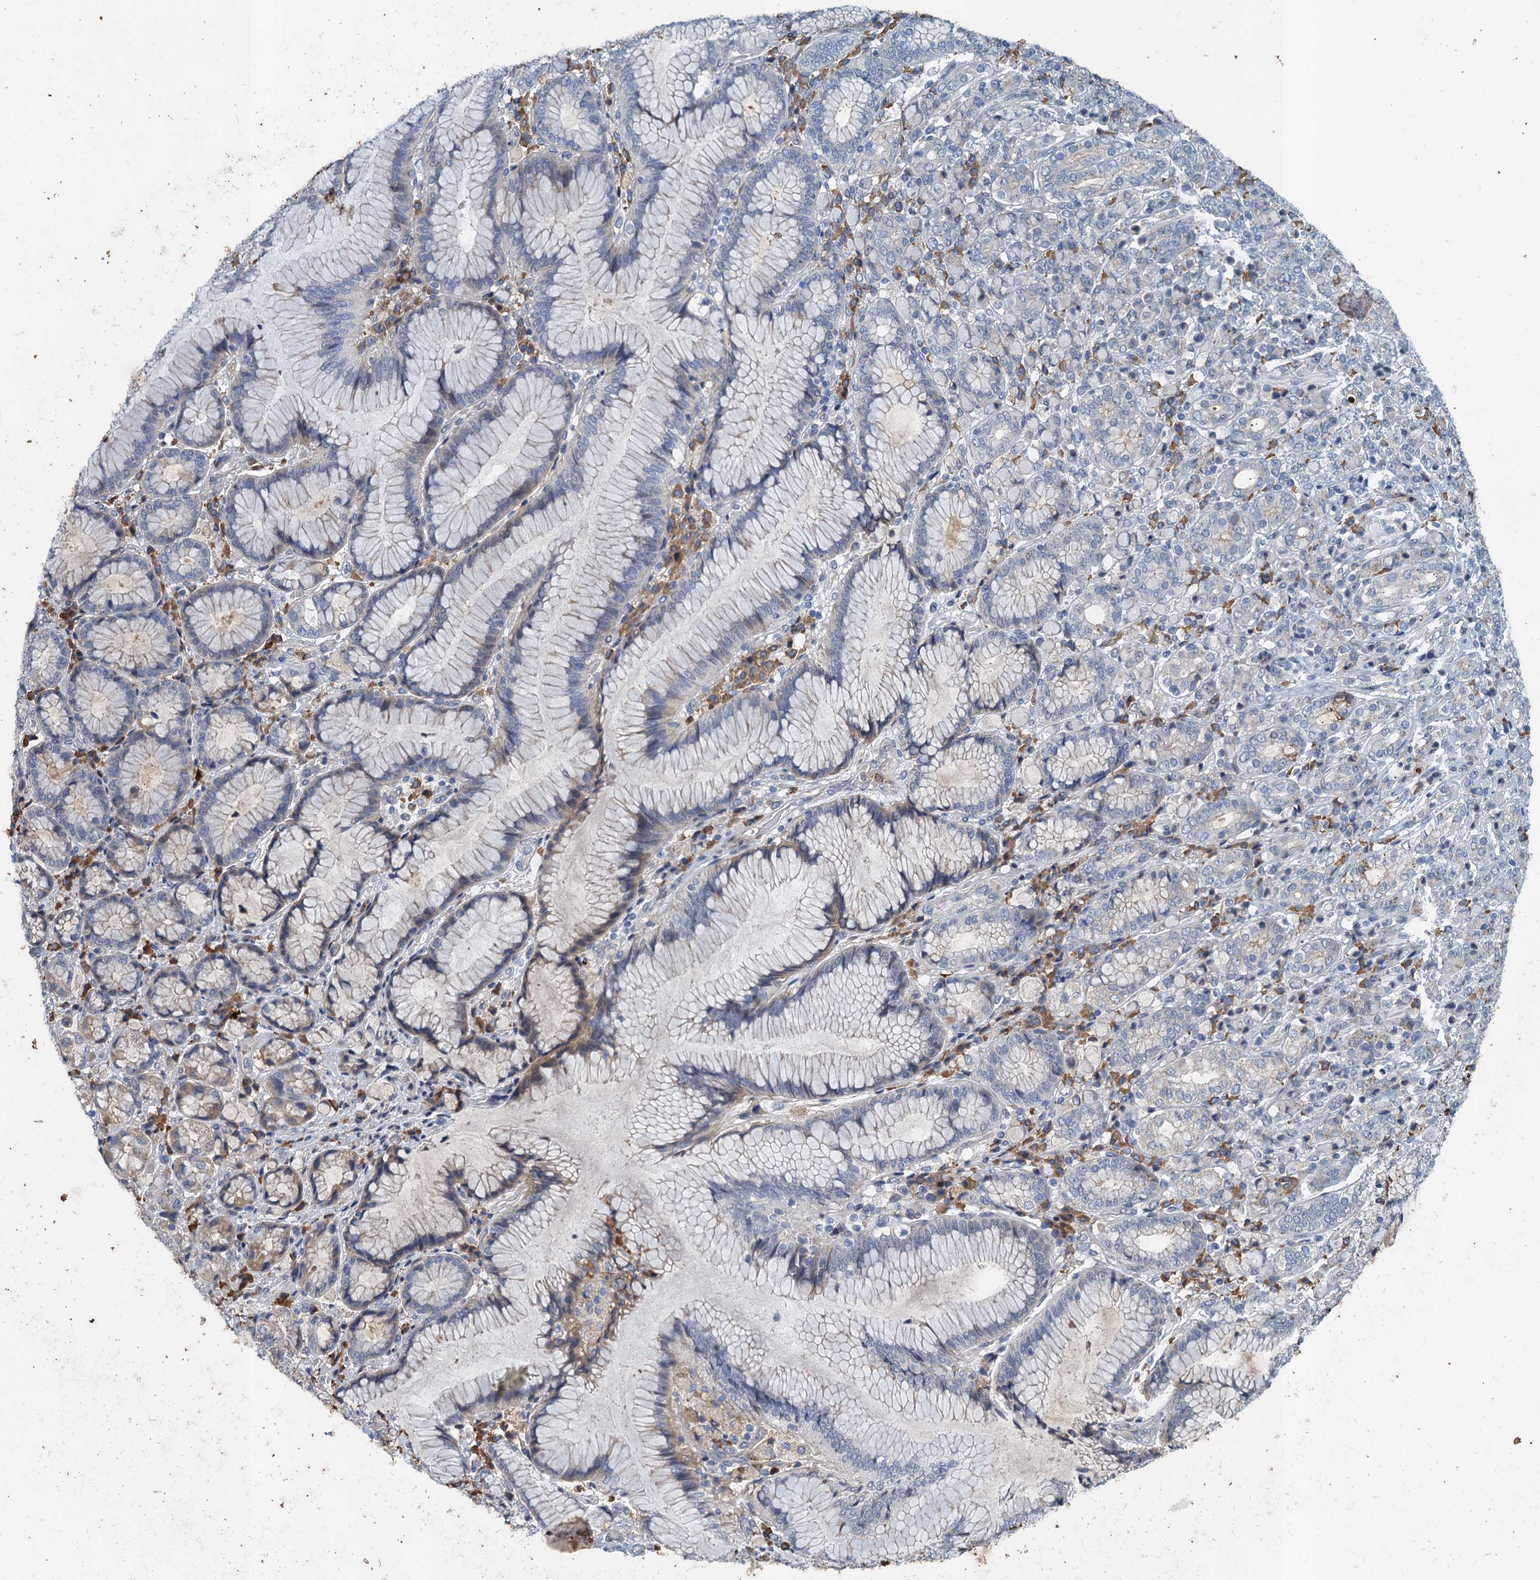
{"staining": {"intensity": "negative", "quantity": "none", "location": "none"}, "tissue": "stomach cancer", "cell_type": "Tumor cells", "image_type": "cancer", "snomed": [{"axis": "morphology", "description": "Adenocarcinoma, NOS"}, {"axis": "topography", "description": "Stomach"}], "caption": "Immunohistochemistry (IHC) photomicrograph of adenocarcinoma (stomach) stained for a protein (brown), which reveals no staining in tumor cells.", "gene": "TPCN1", "patient": {"sex": "female", "age": 79}}